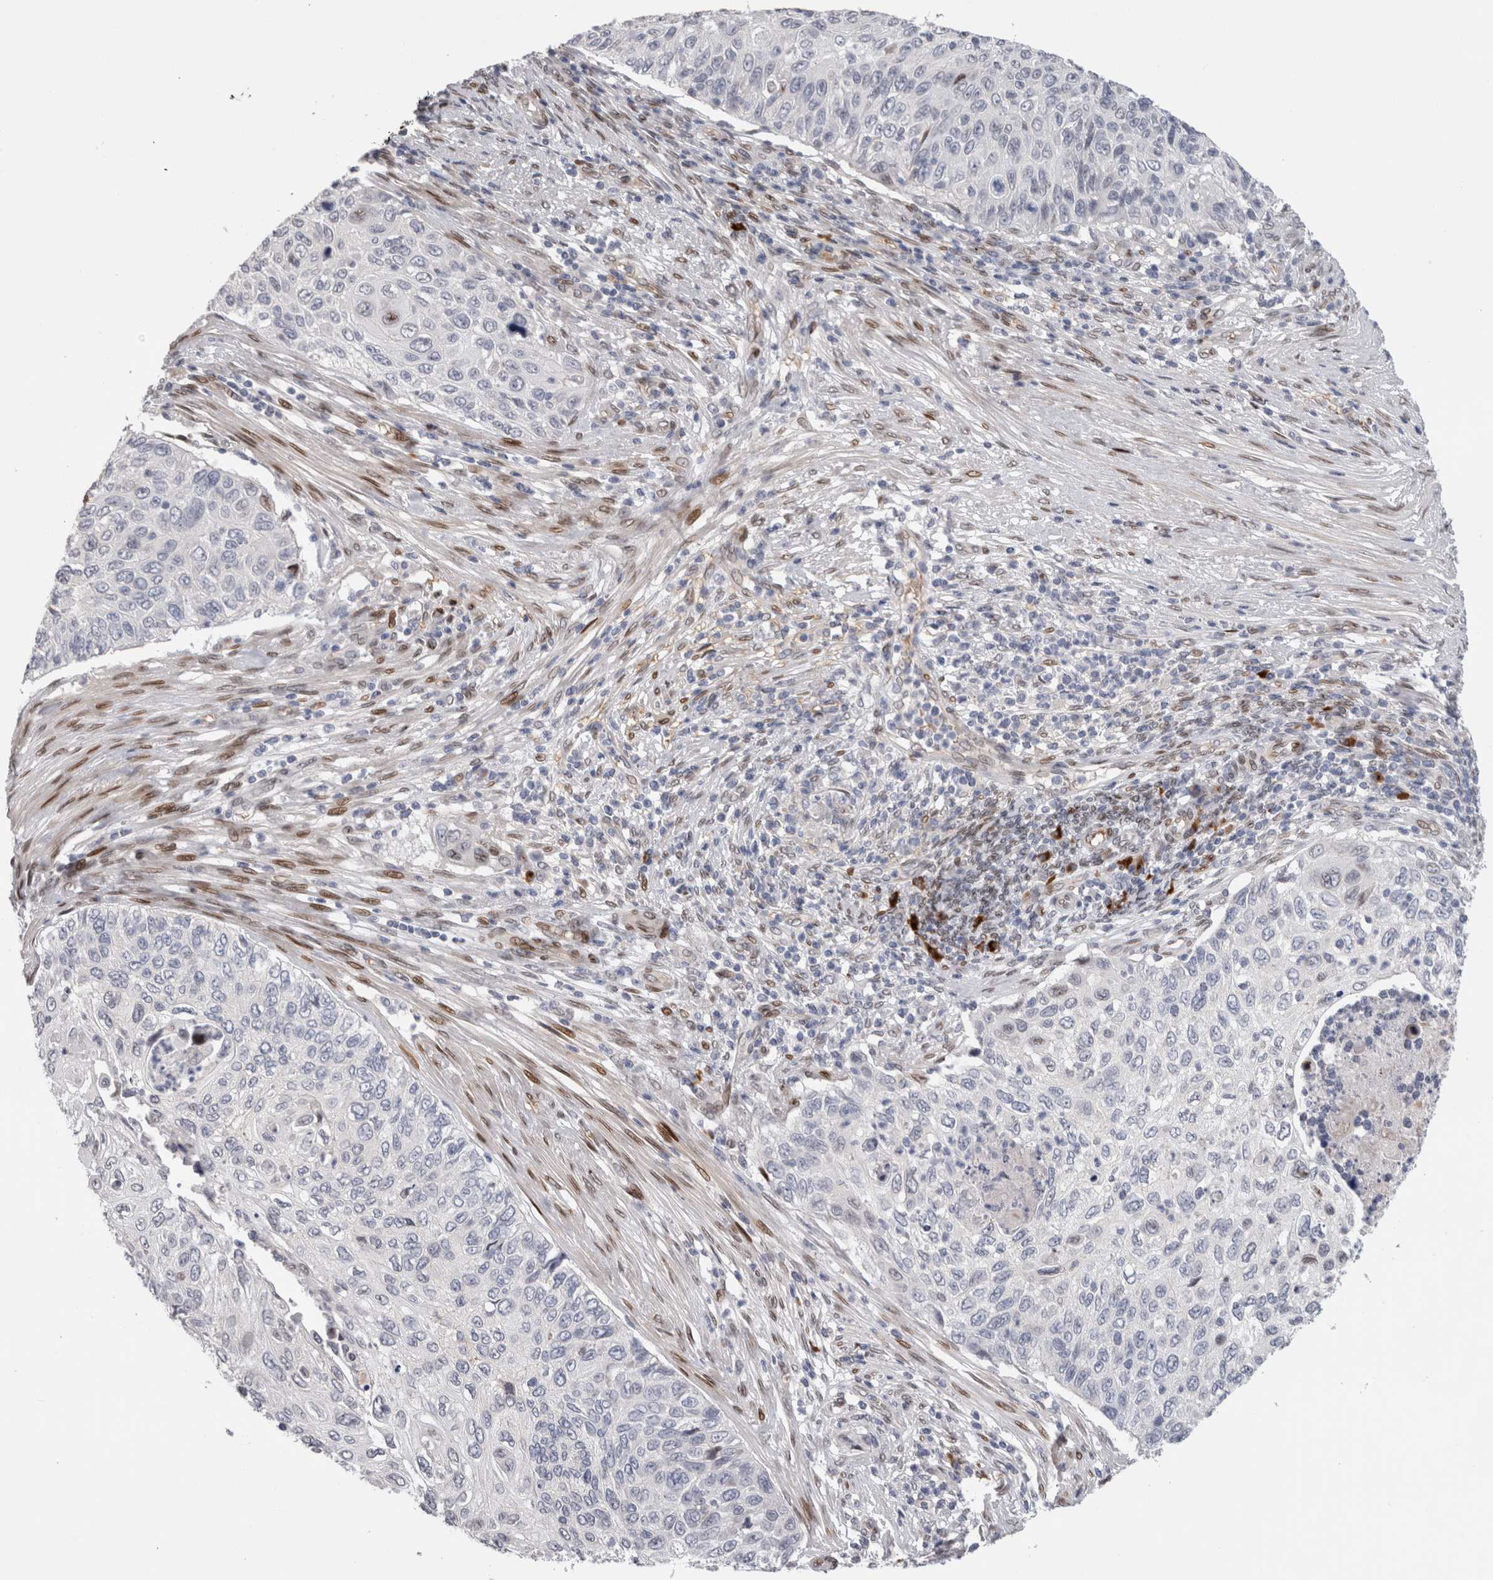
{"staining": {"intensity": "negative", "quantity": "none", "location": "none"}, "tissue": "cervical cancer", "cell_type": "Tumor cells", "image_type": "cancer", "snomed": [{"axis": "morphology", "description": "Squamous cell carcinoma, NOS"}, {"axis": "topography", "description": "Cervix"}], "caption": "Protein analysis of cervical cancer exhibits no significant positivity in tumor cells.", "gene": "DMTN", "patient": {"sex": "female", "age": 70}}